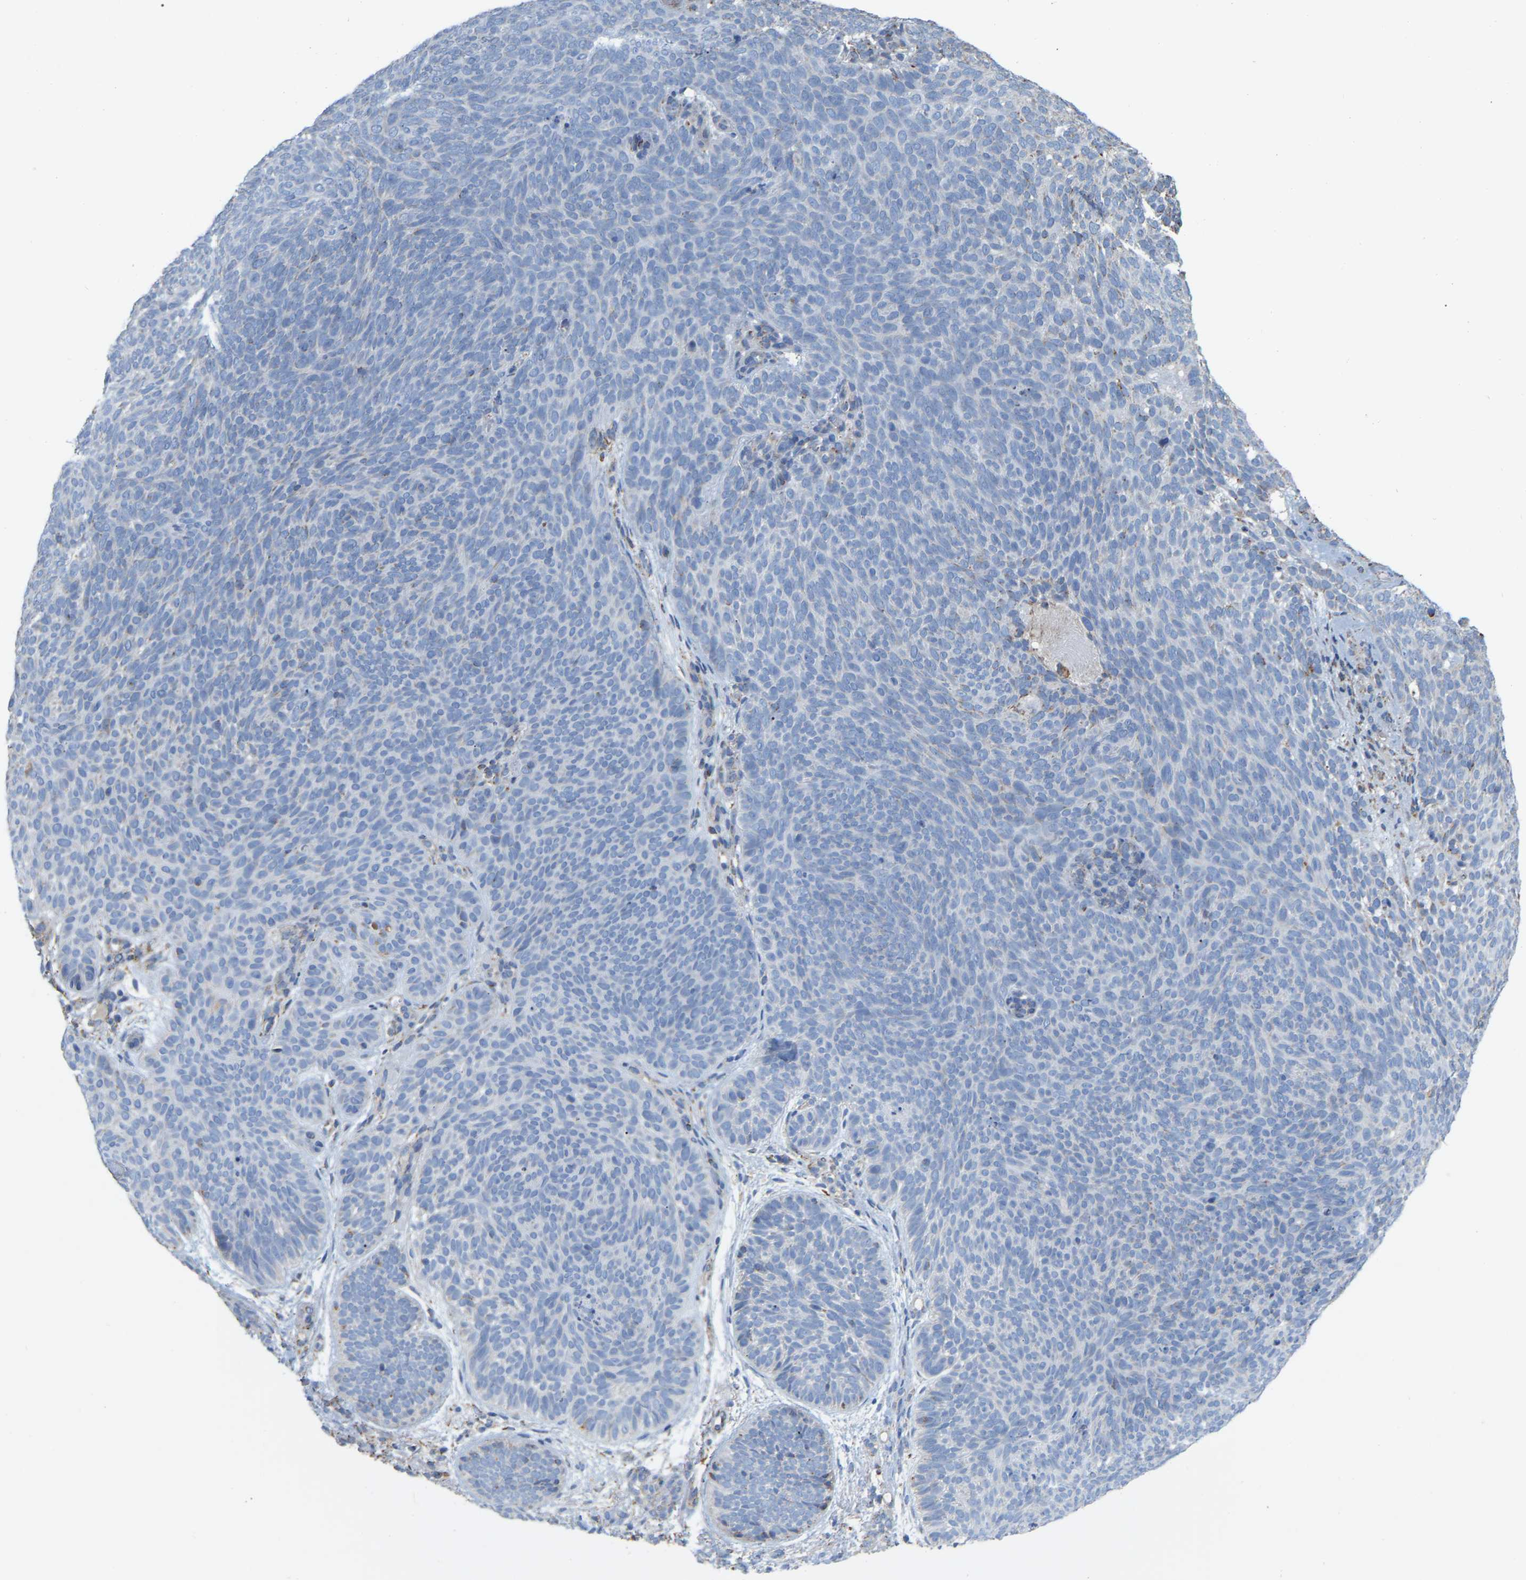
{"staining": {"intensity": "negative", "quantity": "none", "location": "none"}, "tissue": "skin cancer", "cell_type": "Tumor cells", "image_type": "cancer", "snomed": [{"axis": "morphology", "description": "Basal cell carcinoma"}, {"axis": "topography", "description": "Skin"}], "caption": "Skin cancer was stained to show a protein in brown. There is no significant staining in tumor cells. Nuclei are stained in blue.", "gene": "CBLB", "patient": {"sex": "male", "age": 61}}